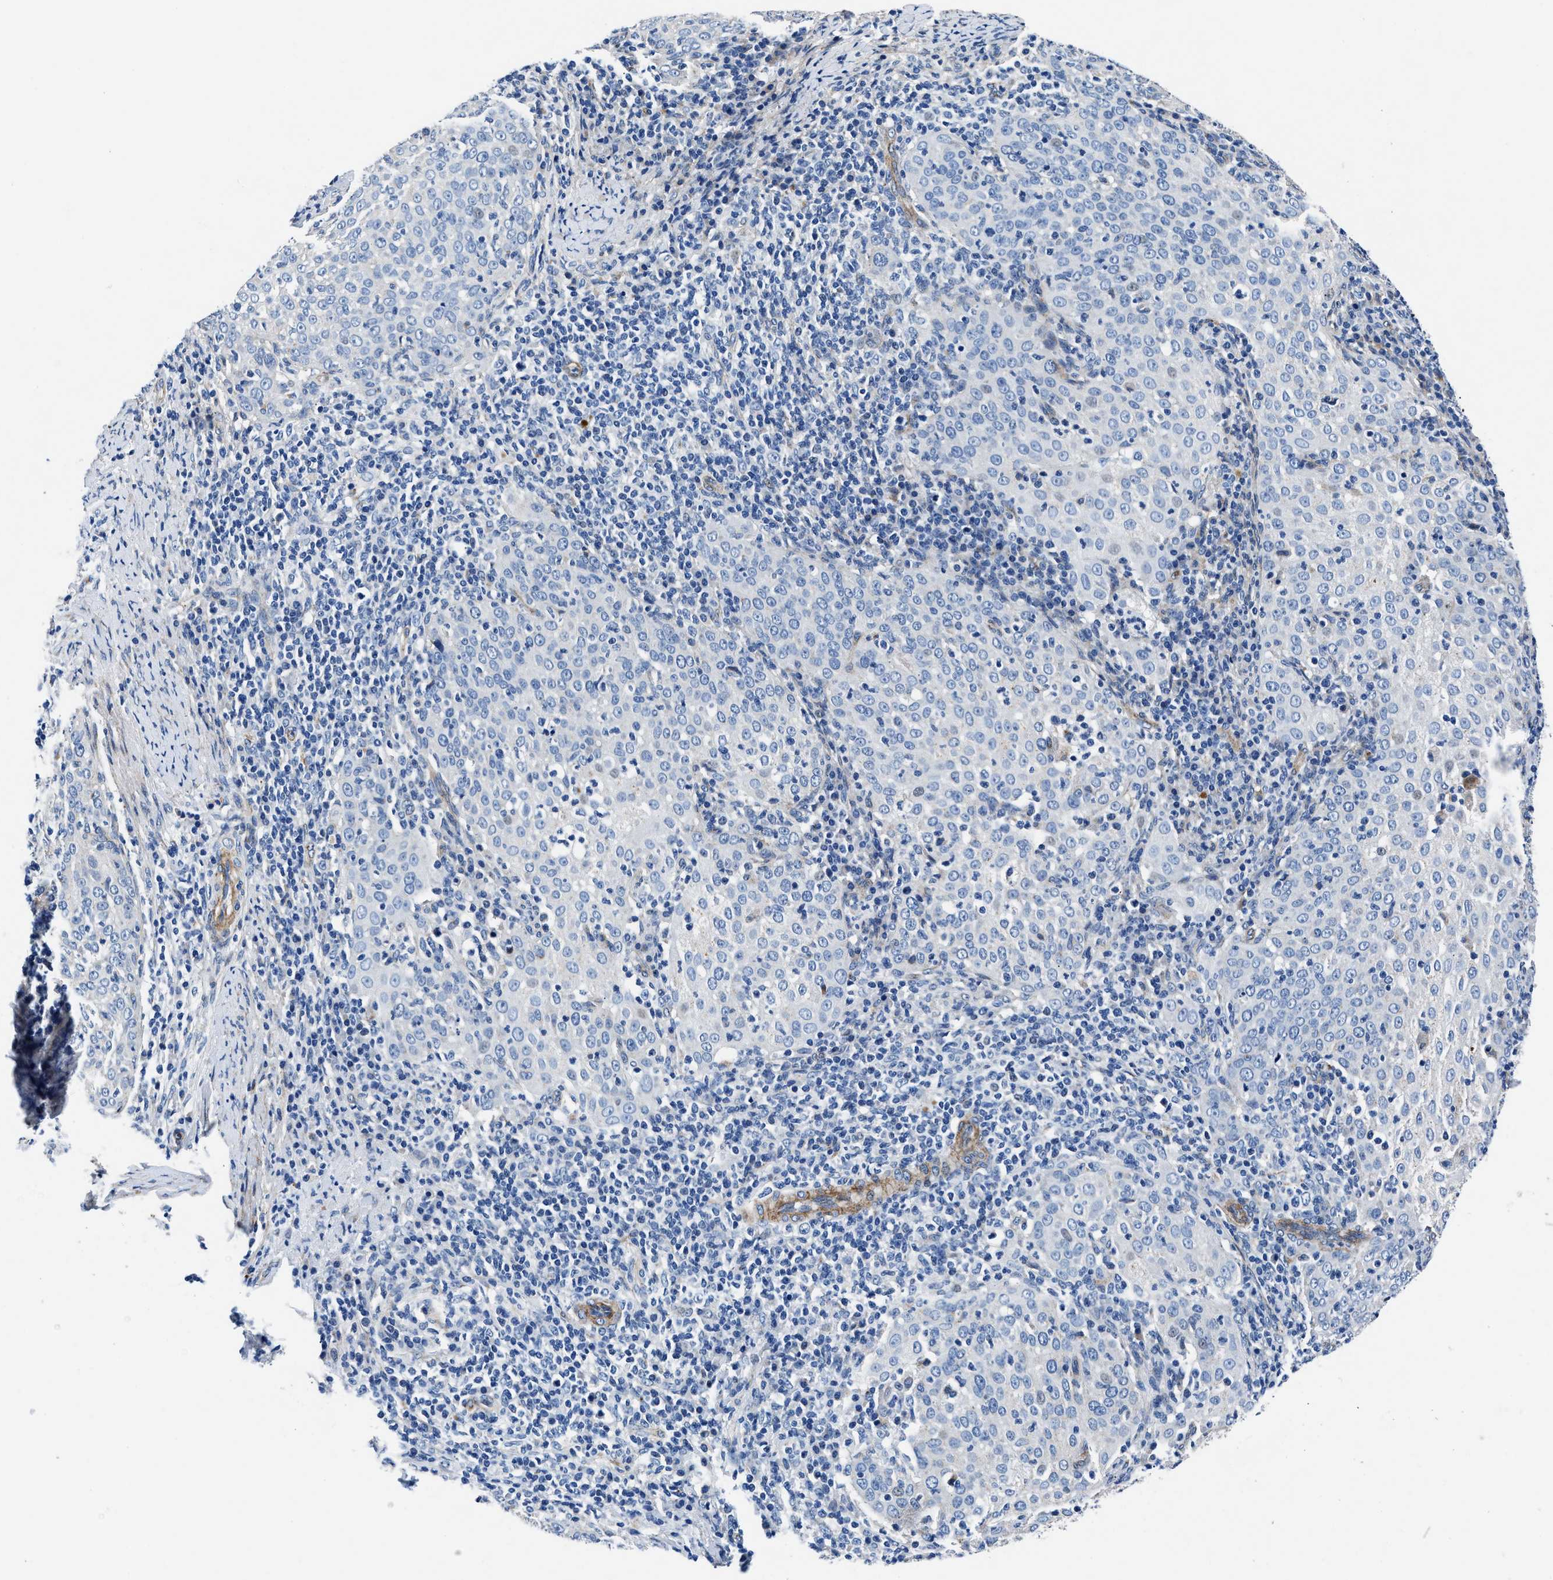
{"staining": {"intensity": "negative", "quantity": "none", "location": "none"}, "tissue": "cervical cancer", "cell_type": "Tumor cells", "image_type": "cancer", "snomed": [{"axis": "morphology", "description": "Squamous cell carcinoma, NOS"}, {"axis": "topography", "description": "Cervix"}], "caption": "The IHC micrograph has no significant staining in tumor cells of cervical cancer tissue.", "gene": "DAG1", "patient": {"sex": "female", "age": 51}}